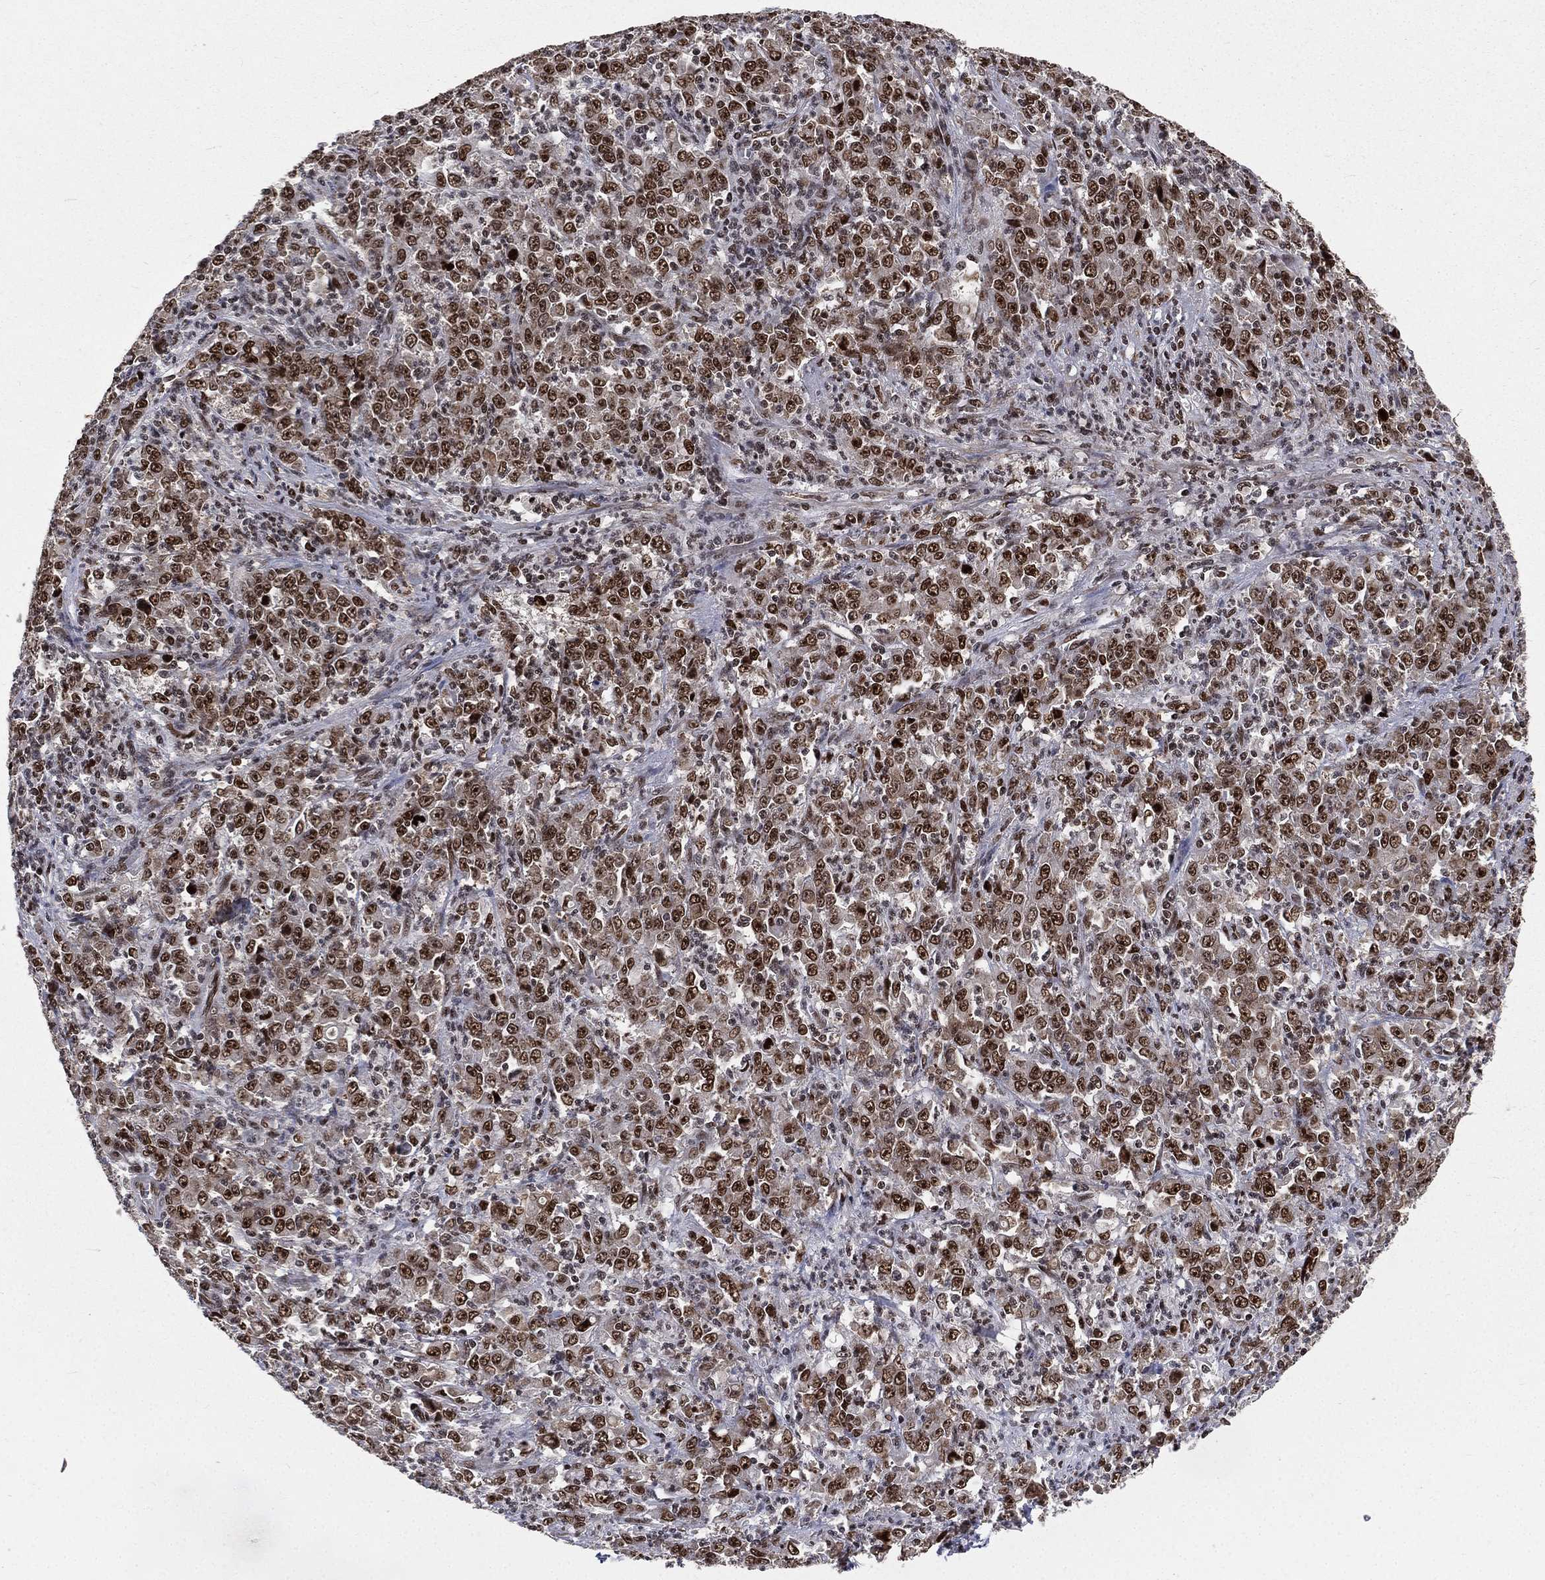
{"staining": {"intensity": "strong", "quantity": ">75%", "location": "nuclear"}, "tissue": "stomach cancer", "cell_type": "Tumor cells", "image_type": "cancer", "snomed": [{"axis": "morphology", "description": "Adenocarcinoma, NOS"}, {"axis": "topography", "description": "Stomach, lower"}], "caption": "Strong nuclear protein staining is appreciated in about >75% of tumor cells in stomach cancer.", "gene": "POLB", "patient": {"sex": "female", "age": 71}}